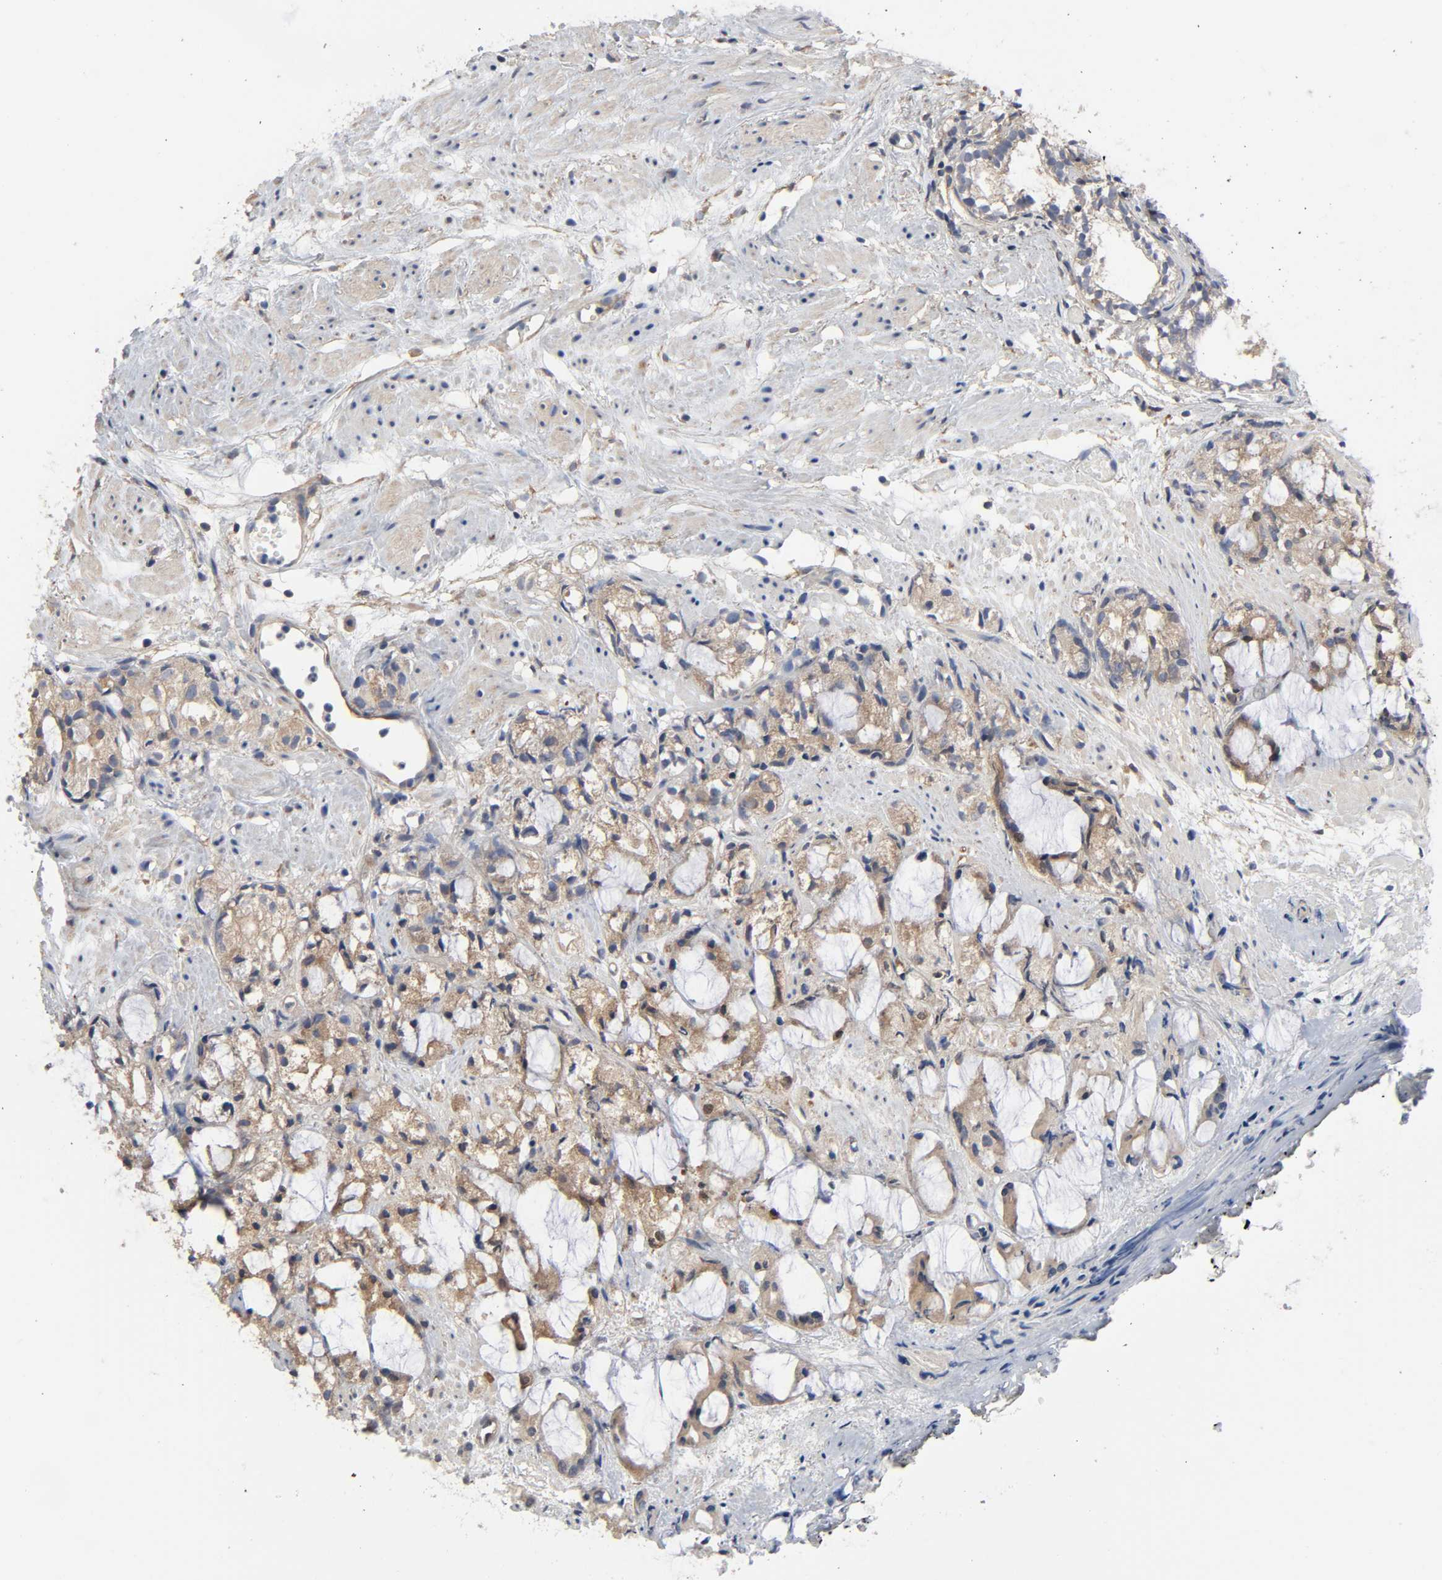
{"staining": {"intensity": "moderate", "quantity": ">75%", "location": "cytoplasmic/membranous"}, "tissue": "prostate cancer", "cell_type": "Tumor cells", "image_type": "cancer", "snomed": [{"axis": "morphology", "description": "Adenocarcinoma, High grade"}, {"axis": "topography", "description": "Prostate"}], "caption": "Moderate cytoplasmic/membranous staining for a protein is seen in approximately >75% of tumor cells of prostate high-grade adenocarcinoma using immunohistochemistry (IHC).", "gene": "DYNLT3", "patient": {"sex": "male", "age": 85}}